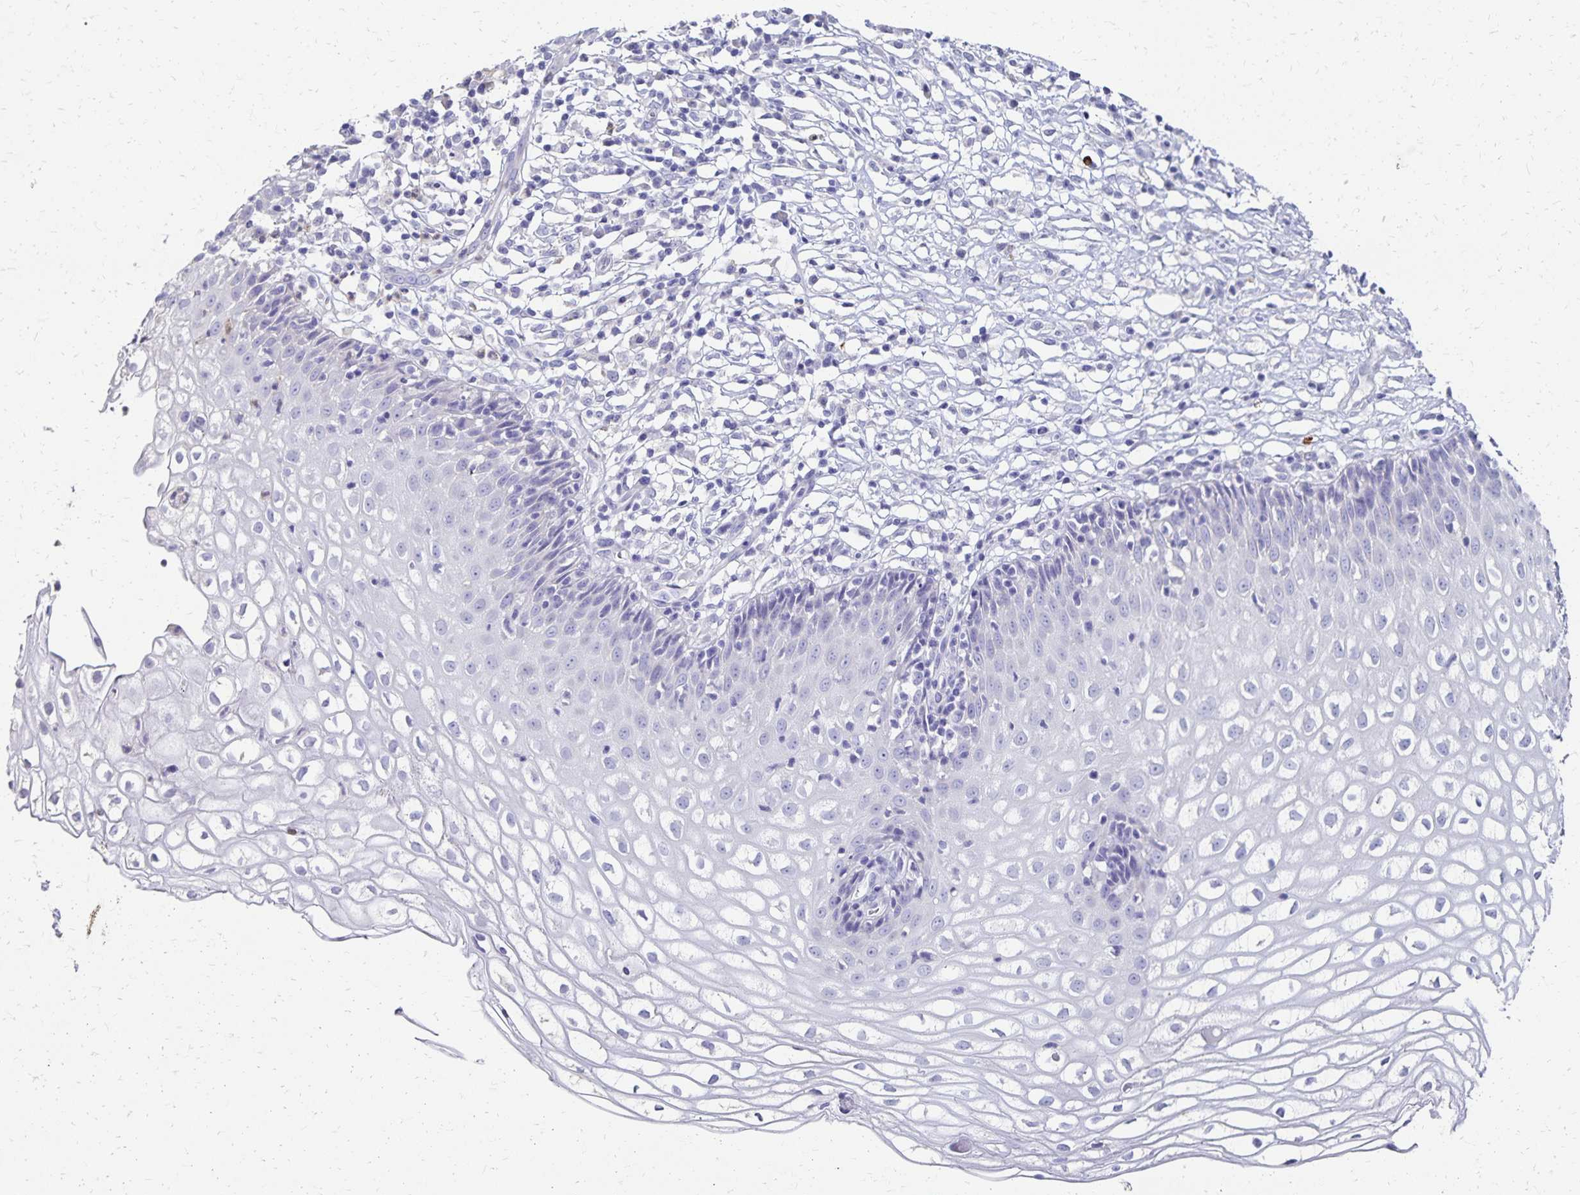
{"staining": {"intensity": "negative", "quantity": "none", "location": "none"}, "tissue": "cervix", "cell_type": "Glandular cells", "image_type": "normal", "snomed": [{"axis": "morphology", "description": "Normal tissue, NOS"}, {"axis": "topography", "description": "Cervix"}], "caption": "Immunohistochemistry histopathology image of normal cervix: human cervix stained with DAB shows no significant protein expression in glandular cells.", "gene": "DYNLT4", "patient": {"sex": "female", "age": 36}}